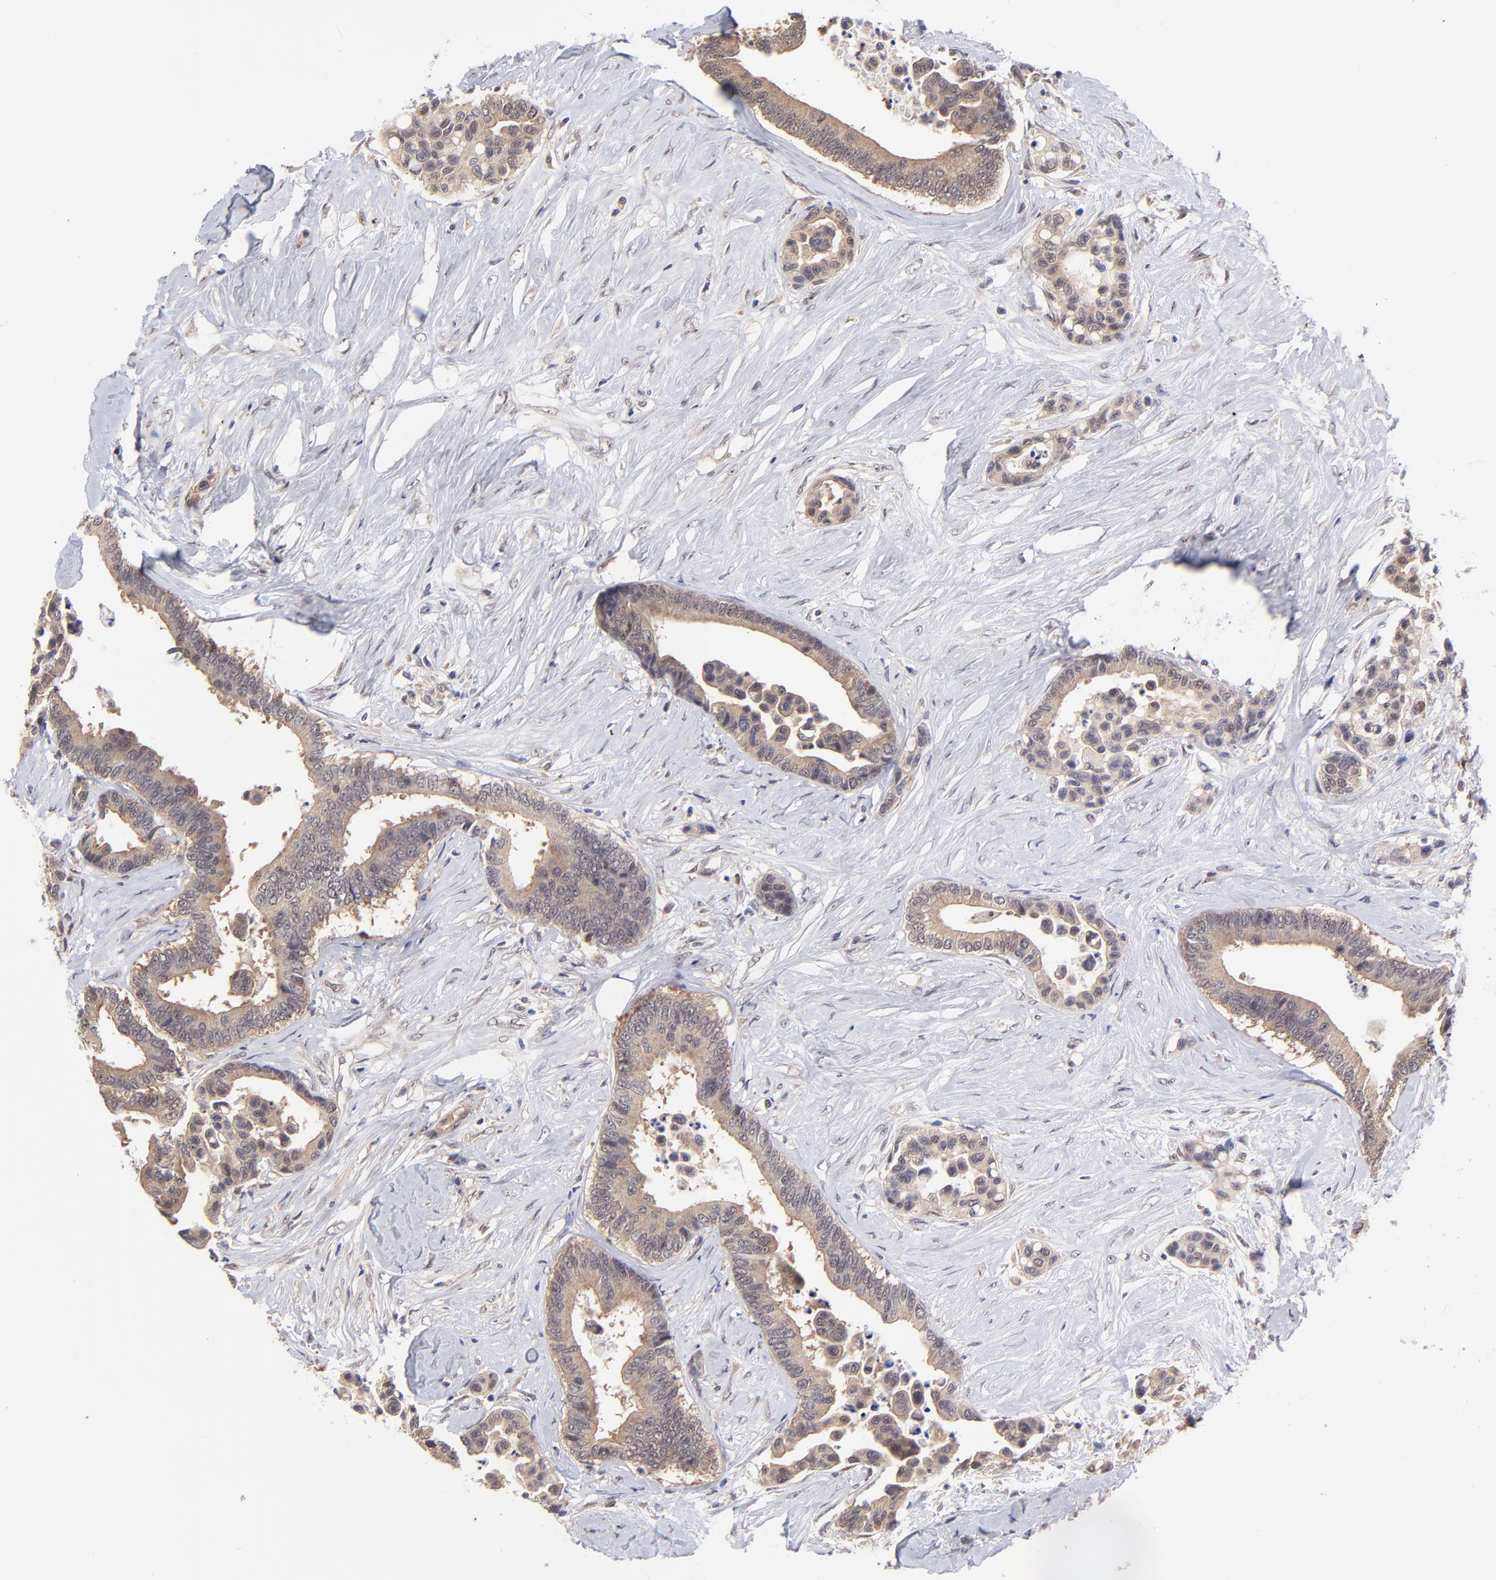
{"staining": {"intensity": "moderate", "quantity": ">75%", "location": "cytoplasmic/membranous"}, "tissue": "colorectal cancer", "cell_type": "Tumor cells", "image_type": "cancer", "snomed": [{"axis": "morphology", "description": "Adenocarcinoma, NOS"}, {"axis": "topography", "description": "Colon"}], "caption": "Tumor cells demonstrate medium levels of moderate cytoplasmic/membranous expression in about >75% of cells in human colorectal cancer (adenocarcinoma).", "gene": "UBE2E3", "patient": {"sex": "male", "age": 82}}